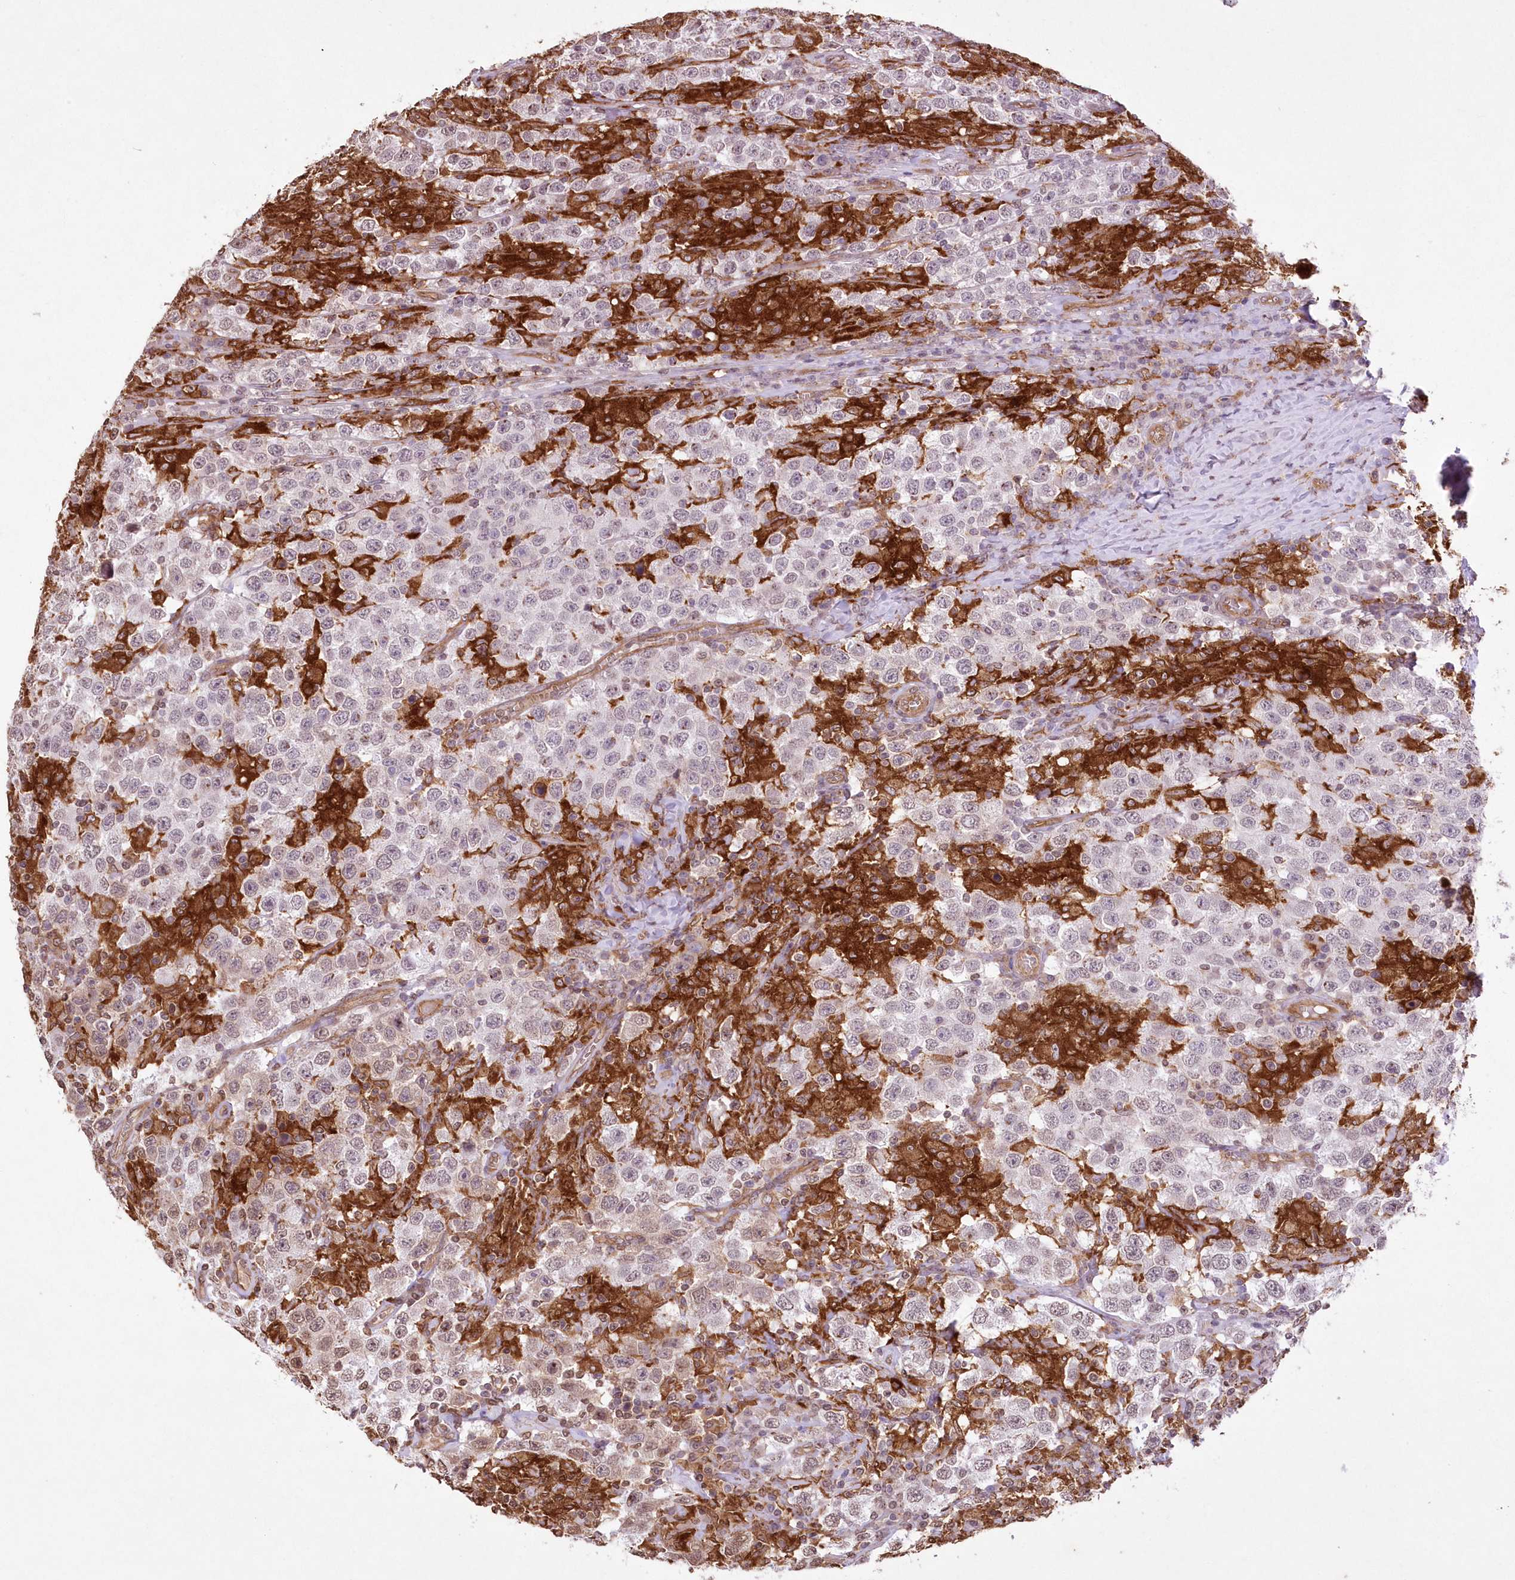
{"staining": {"intensity": "weak", "quantity": "<25%", "location": "nuclear"}, "tissue": "testis cancer", "cell_type": "Tumor cells", "image_type": "cancer", "snomed": [{"axis": "morphology", "description": "Seminoma, NOS"}, {"axis": "topography", "description": "Testis"}], "caption": "This image is of testis seminoma stained with IHC to label a protein in brown with the nuclei are counter-stained blue. There is no positivity in tumor cells. (DAB immunohistochemistry (IHC) visualized using brightfield microscopy, high magnification).", "gene": "FCHO2", "patient": {"sex": "male", "age": 41}}